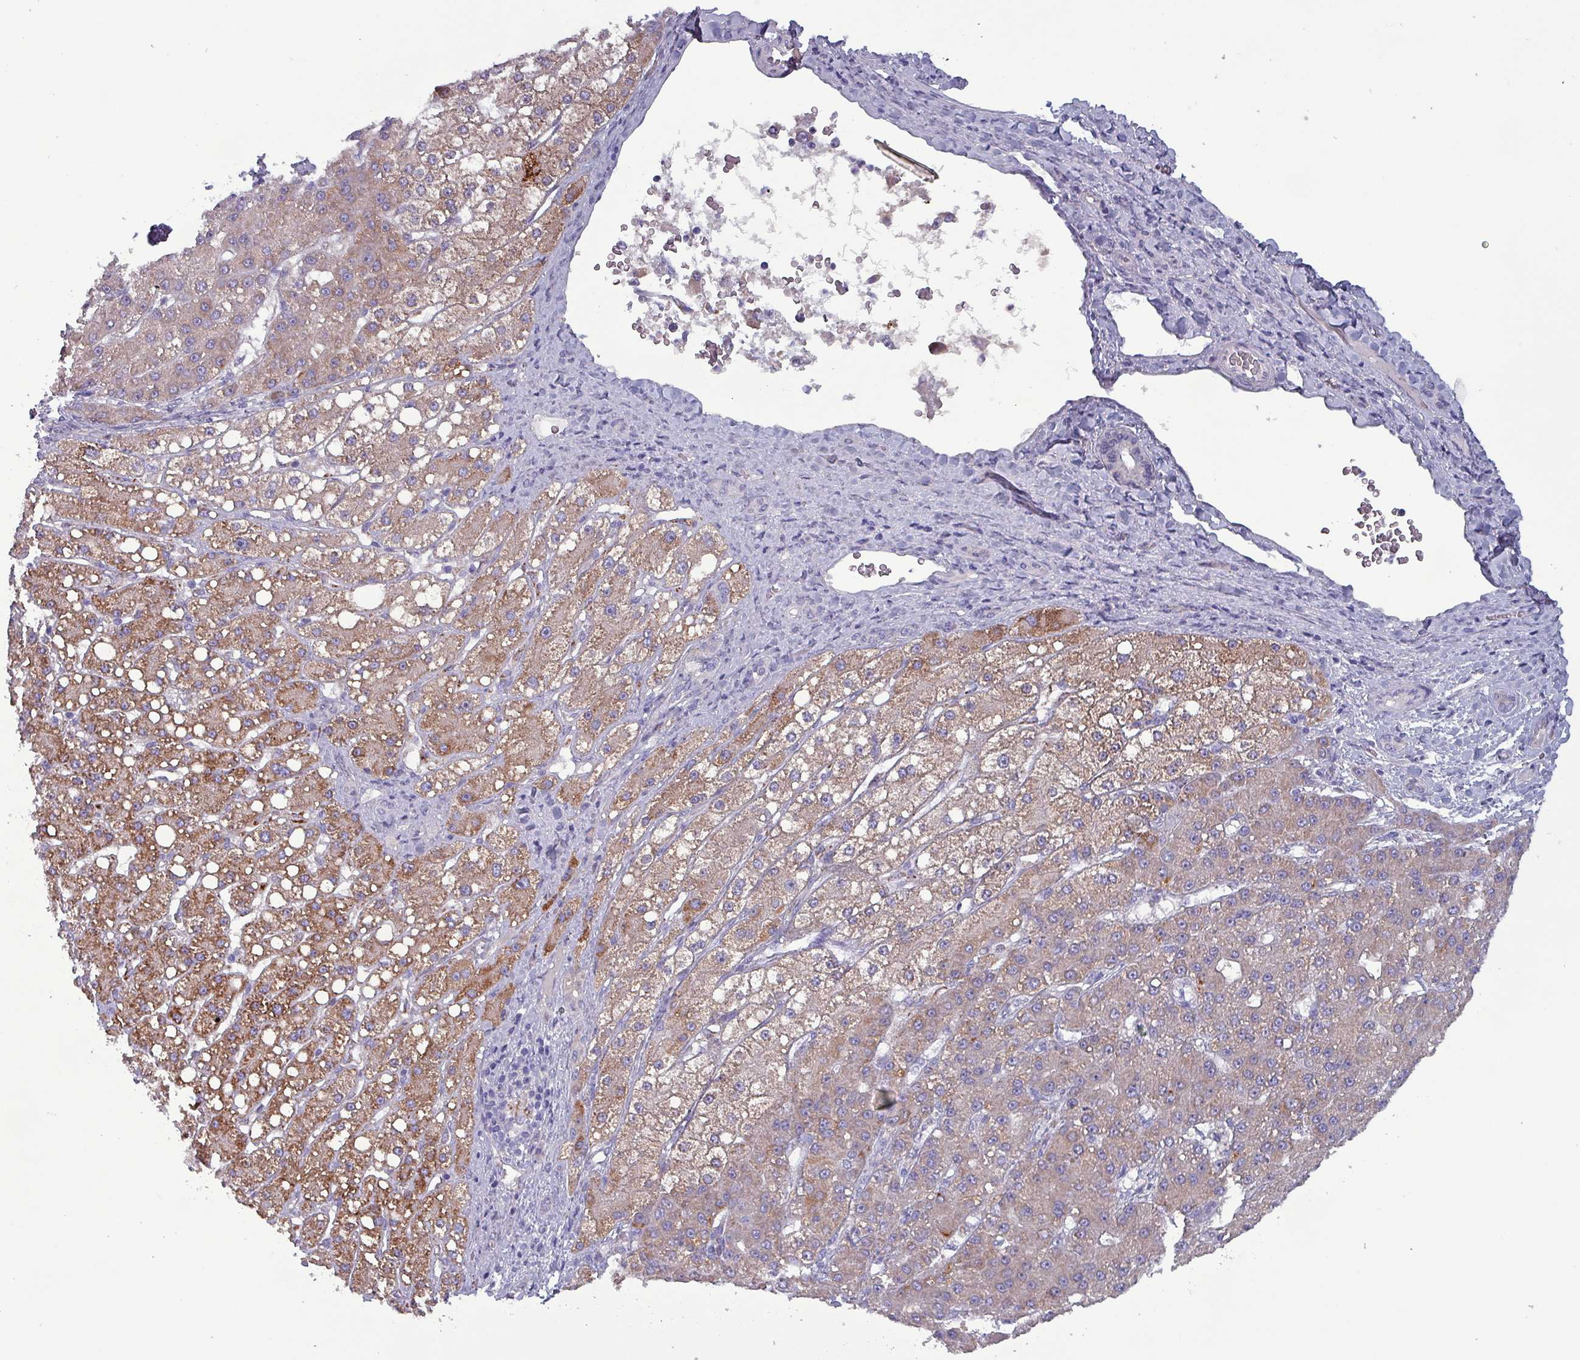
{"staining": {"intensity": "moderate", "quantity": ">75%", "location": "cytoplasmic/membranous"}, "tissue": "liver cancer", "cell_type": "Tumor cells", "image_type": "cancer", "snomed": [{"axis": "morphology", "description": "Carcinoma, Hepatocellular, NOS"}, {"axis": "topography", "description": "Liver"}], "caption": "This photomicrograph exhibits immunohistochemistry staining of liver cancer, with medium moderate cytoplasmic/membranous staining in about >75% of tumor cells.", "gene": "HSD3B7", "patient": {"sex": "male", "age": 67}}